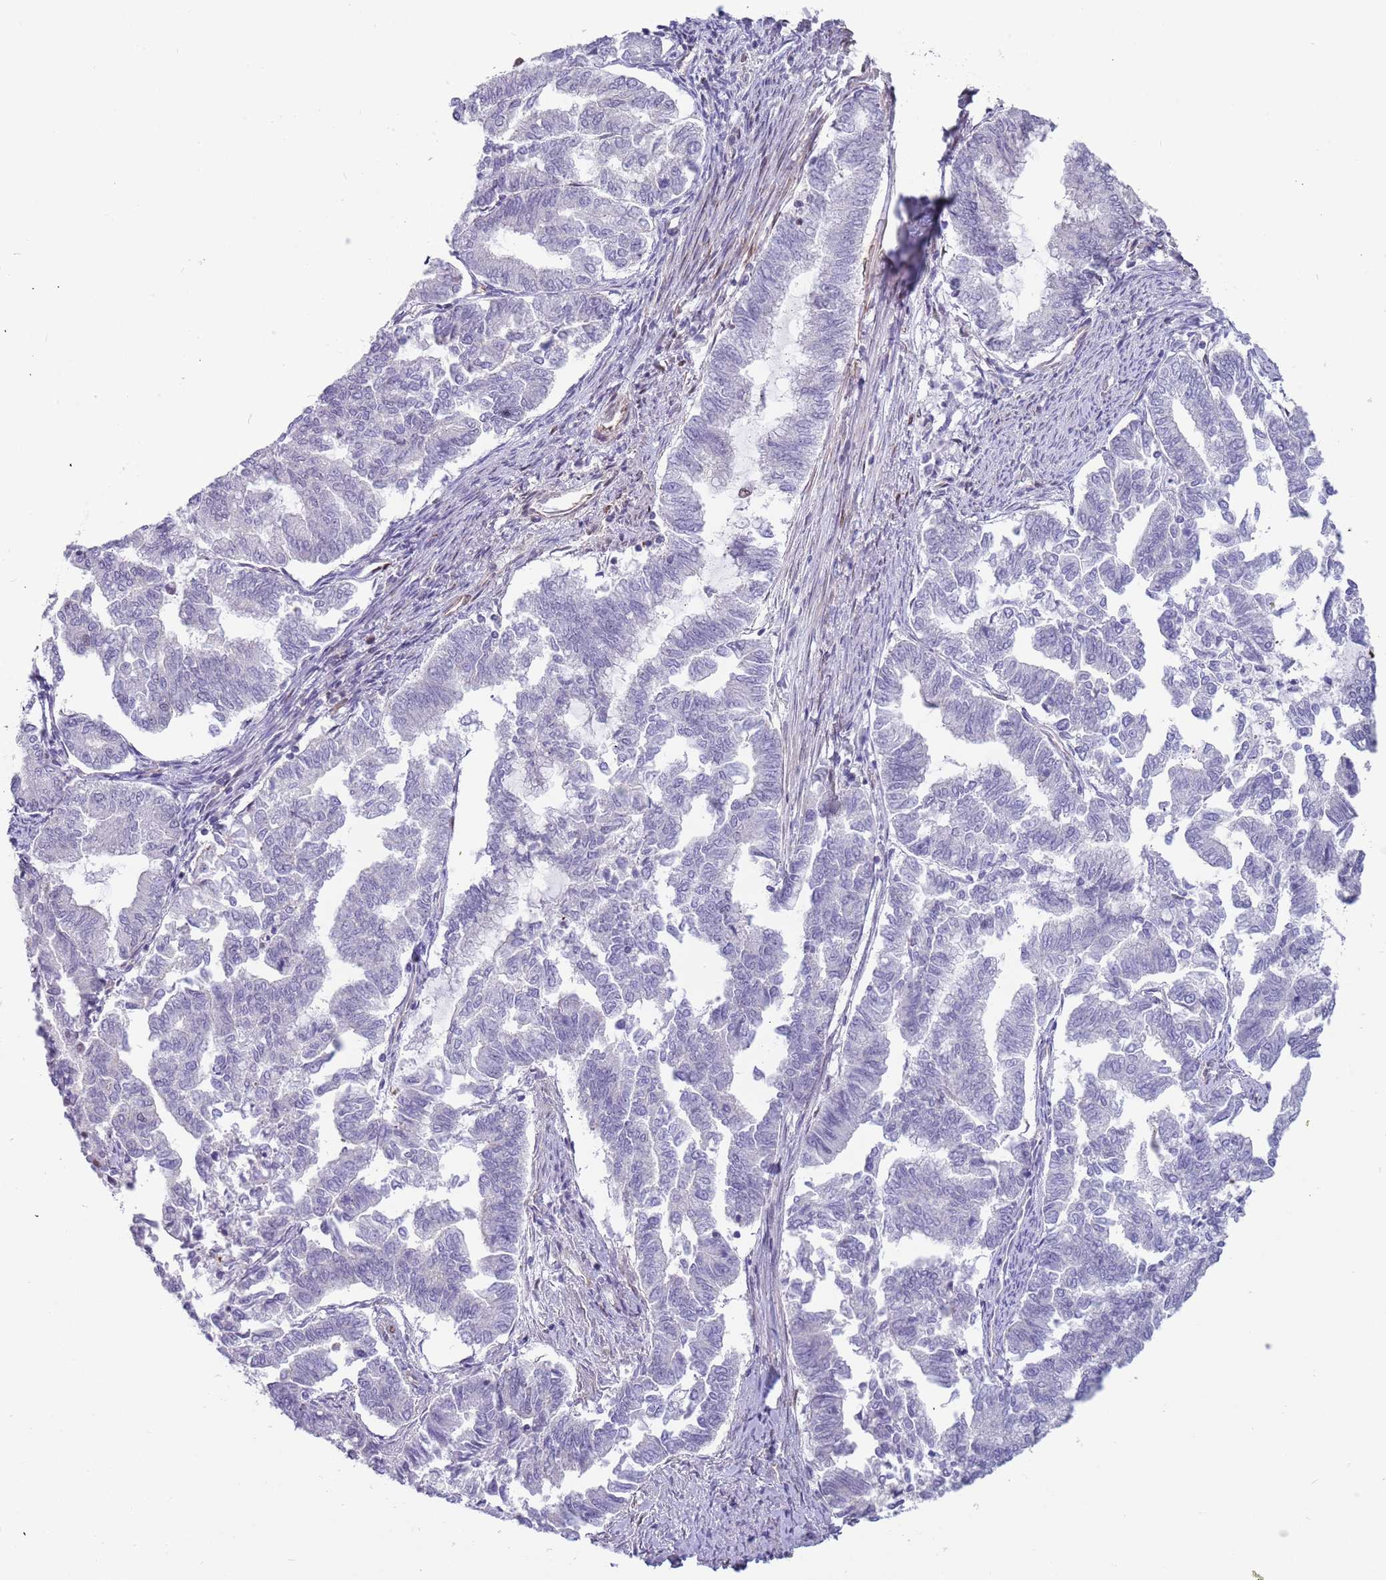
{"staining": {"intensity": "weak", "quantity": "<25%", "location": "nuclear"}, "tissue": "endometrial cancer", "cell_type": "Tumor cells", "image_type": "cancer", "snomed": [{"axis": "morphology", "description": "Adenocarcinoma, NOS"}, {"axis": "topography", "description": "Endometrium"}], "caption": "This is a photomicrograph of IHC staining of endometrial cancer, which shows no positivity in tumor cells.", "gene": "LRMDA", "patient": {"sex": "female", "age": 79}}